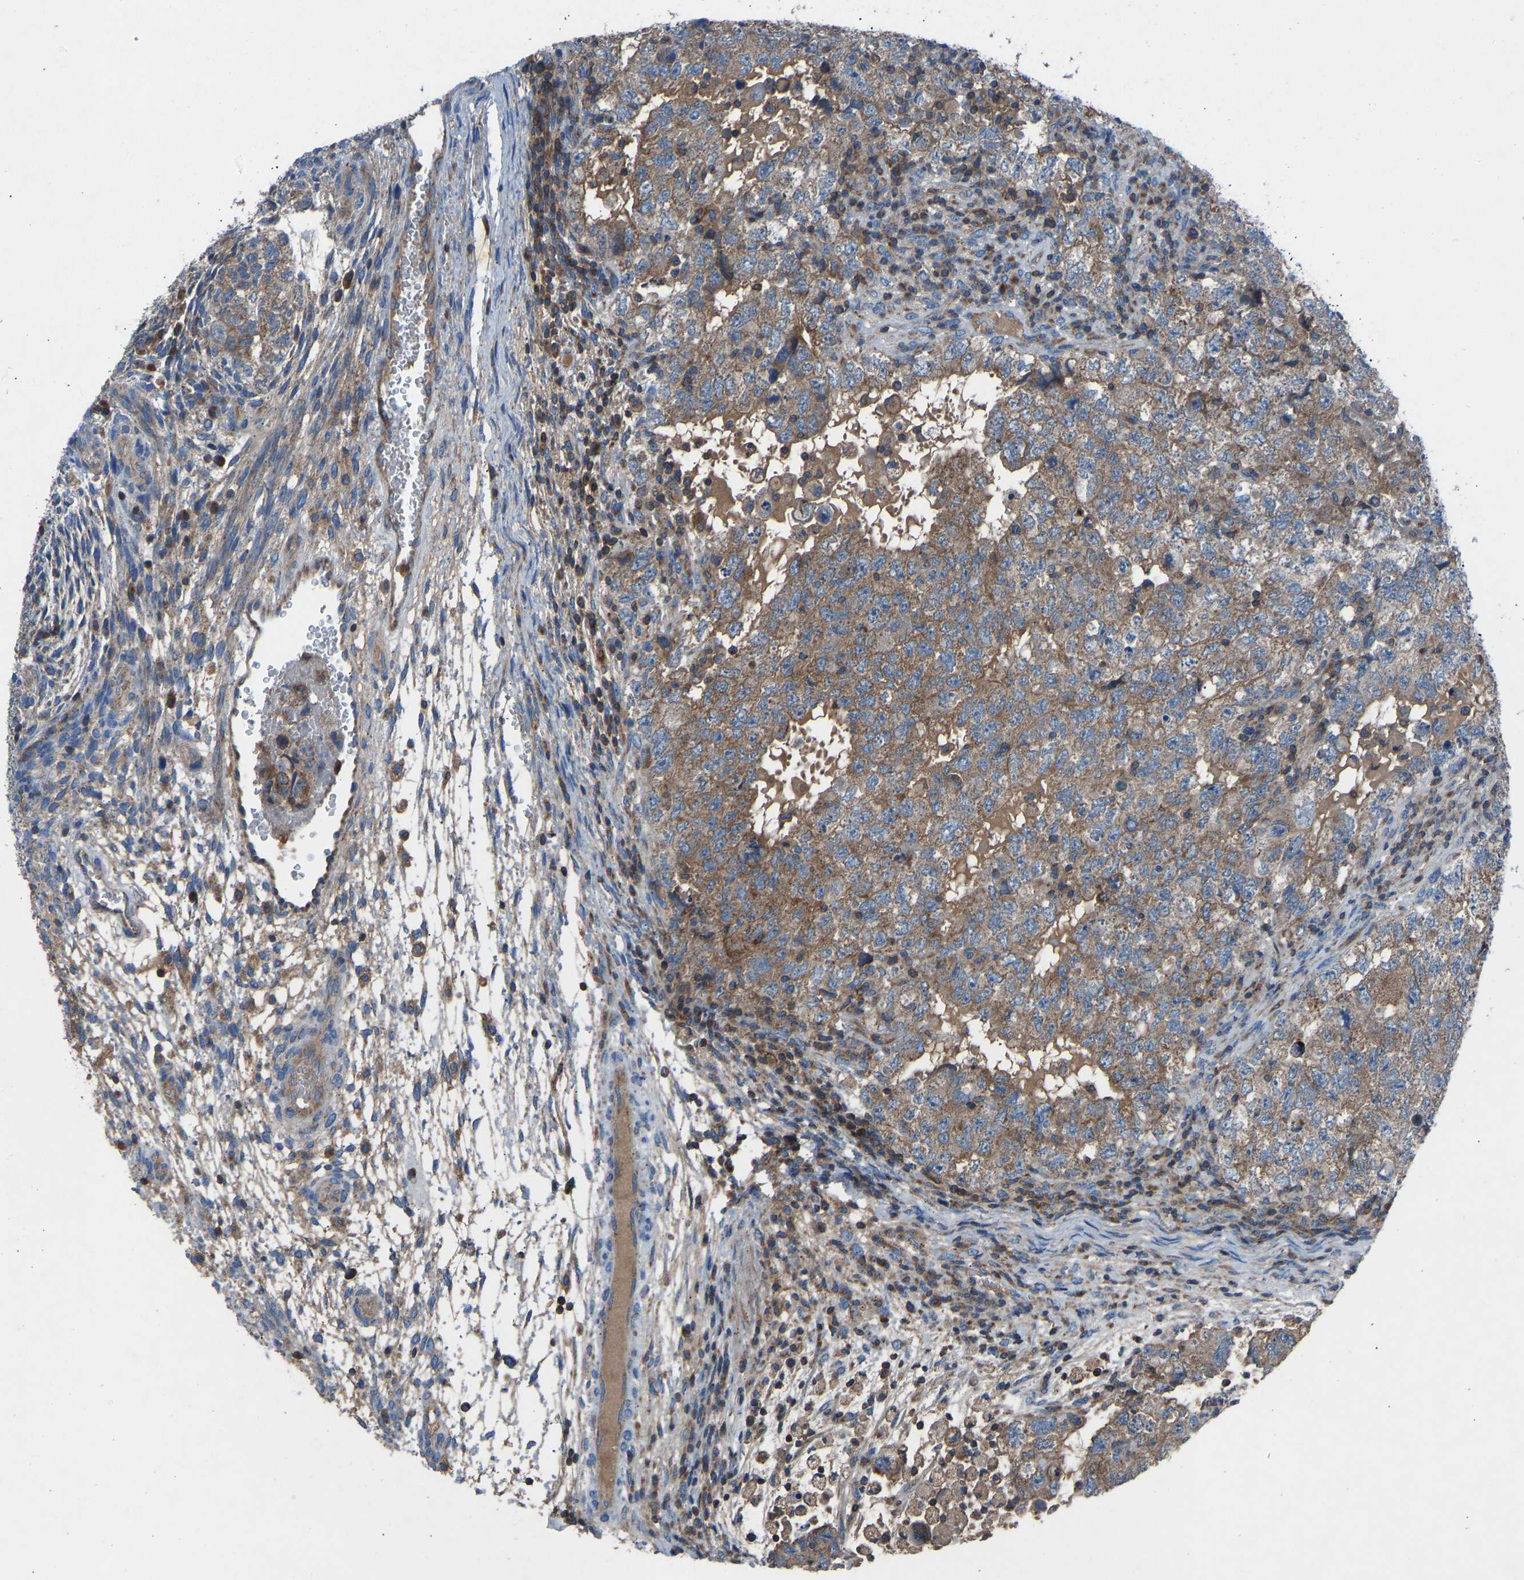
{"staining": {"intensity": "moderate", "quantity": "25%-75%", "location": "cytoplasmic/membranous"}, "tissue": "testis cancer", "cell_type": "Tumor cells", "image_type": "cancer", "snomed": [{"axis": "morphology", "description": "Carcinoma, Embryonal, NOS"}, {"axis": "topography", "description": "Testis"}], "caption": "This micrograph exhibits IHC staining of human testis embryonal carcinoma, with medium moderate cytoplasmic/membranous positivity in approximately 25%-75% of tumor cells.", "gene": "GRK6", "patient": {"sex": "male", "age": 36}}